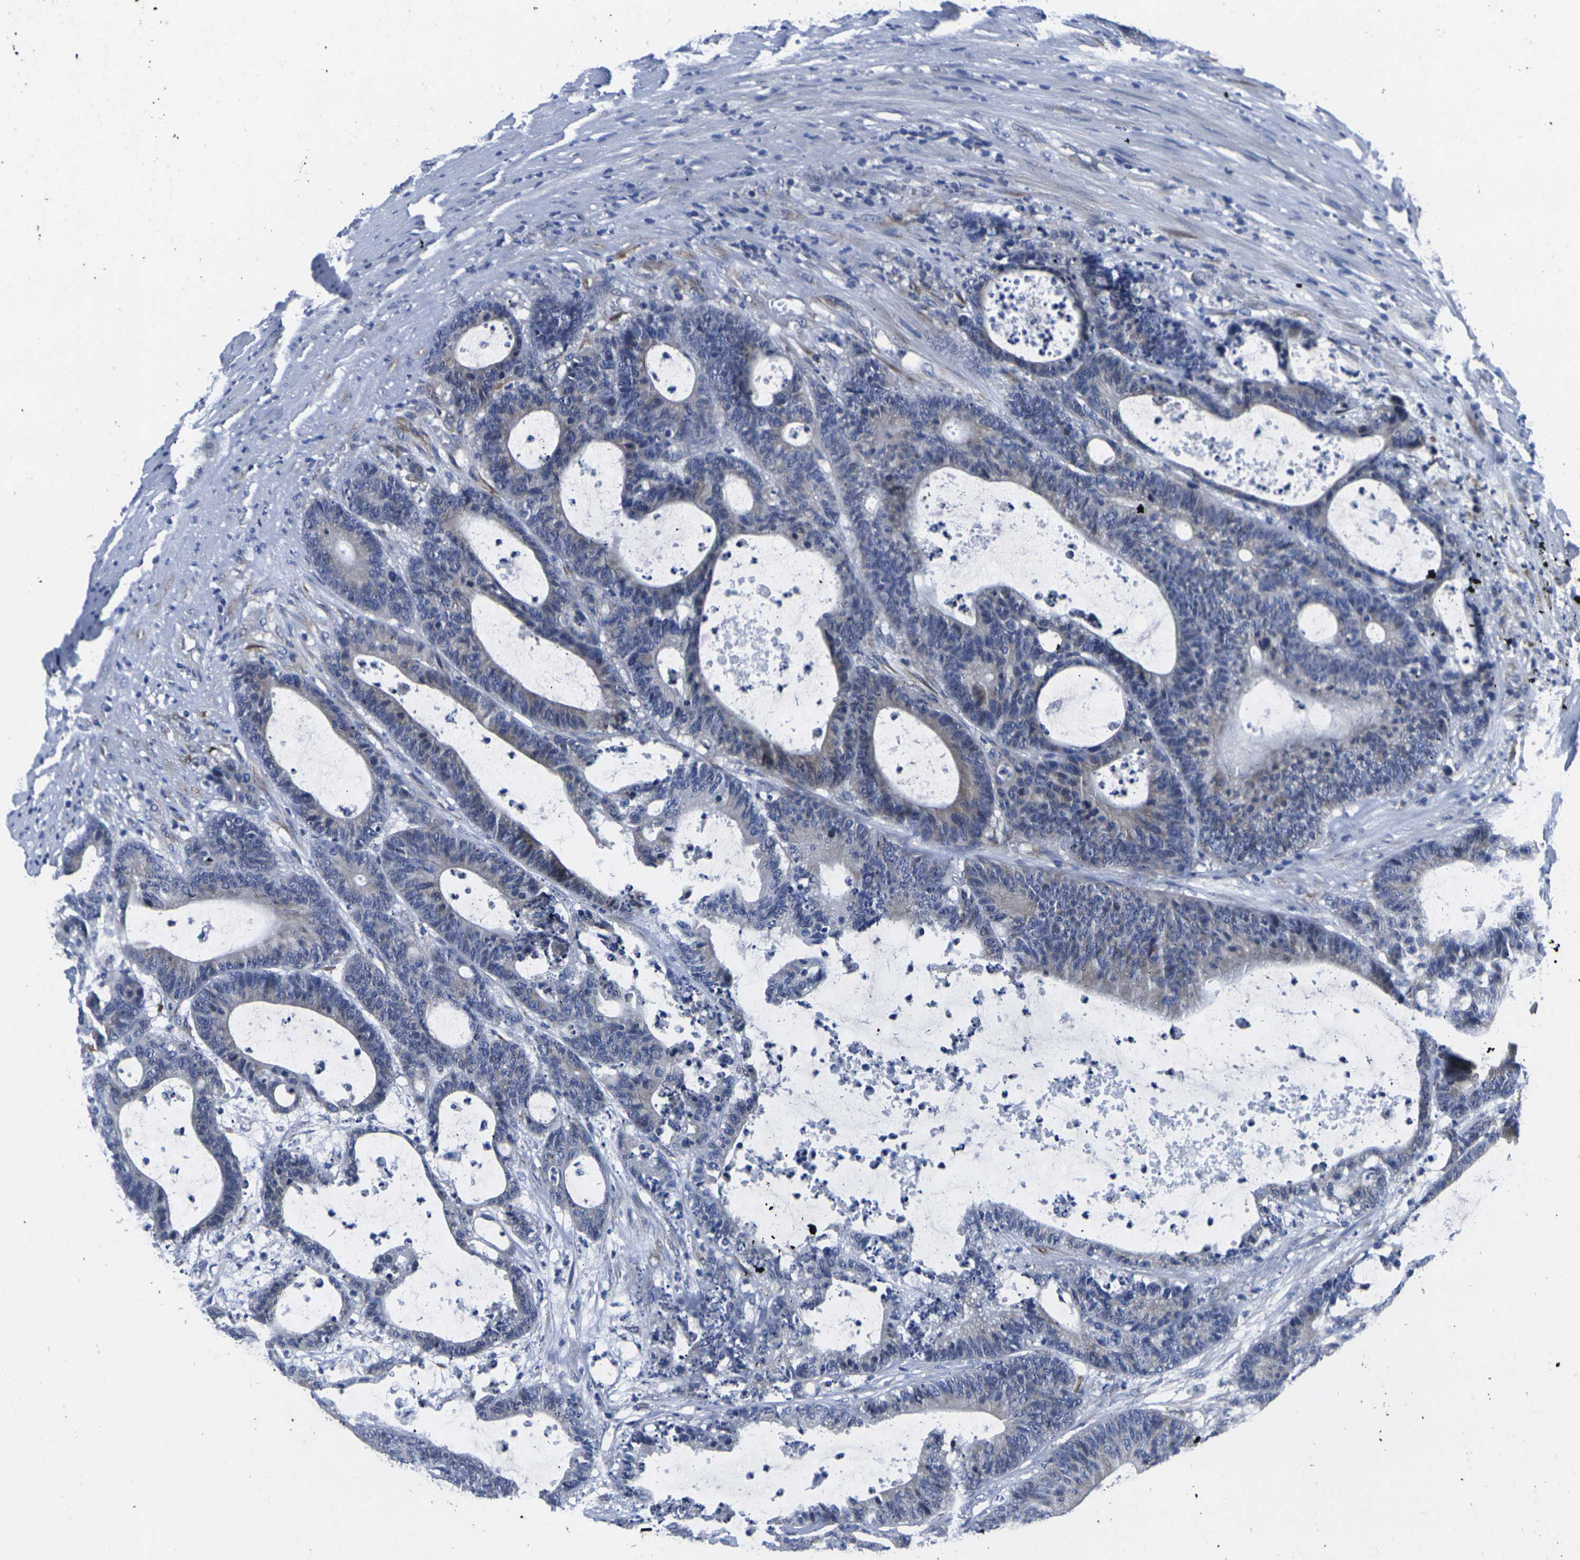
{"staining": {"intensity": "negative", "quantity": "none", "location": "none"}, "tissue": "colorectal cancer", "cell_type": "Tumor cells", "image_type": "cancer", "snomed": [{"axis": "morphology", "description": "Adenocarcinoma, NOS"}, {"axis": "topography", "description": "Colon"}], "caption": "High power microscopy histopathology image of an immunohistochemistry (IHC) photomicrograph of colorectal adenocarcinoma, revealing no significant expression in tumor cells.", "gene": "CYP2C8", "patient": {"sex": "female", "age": 84}}